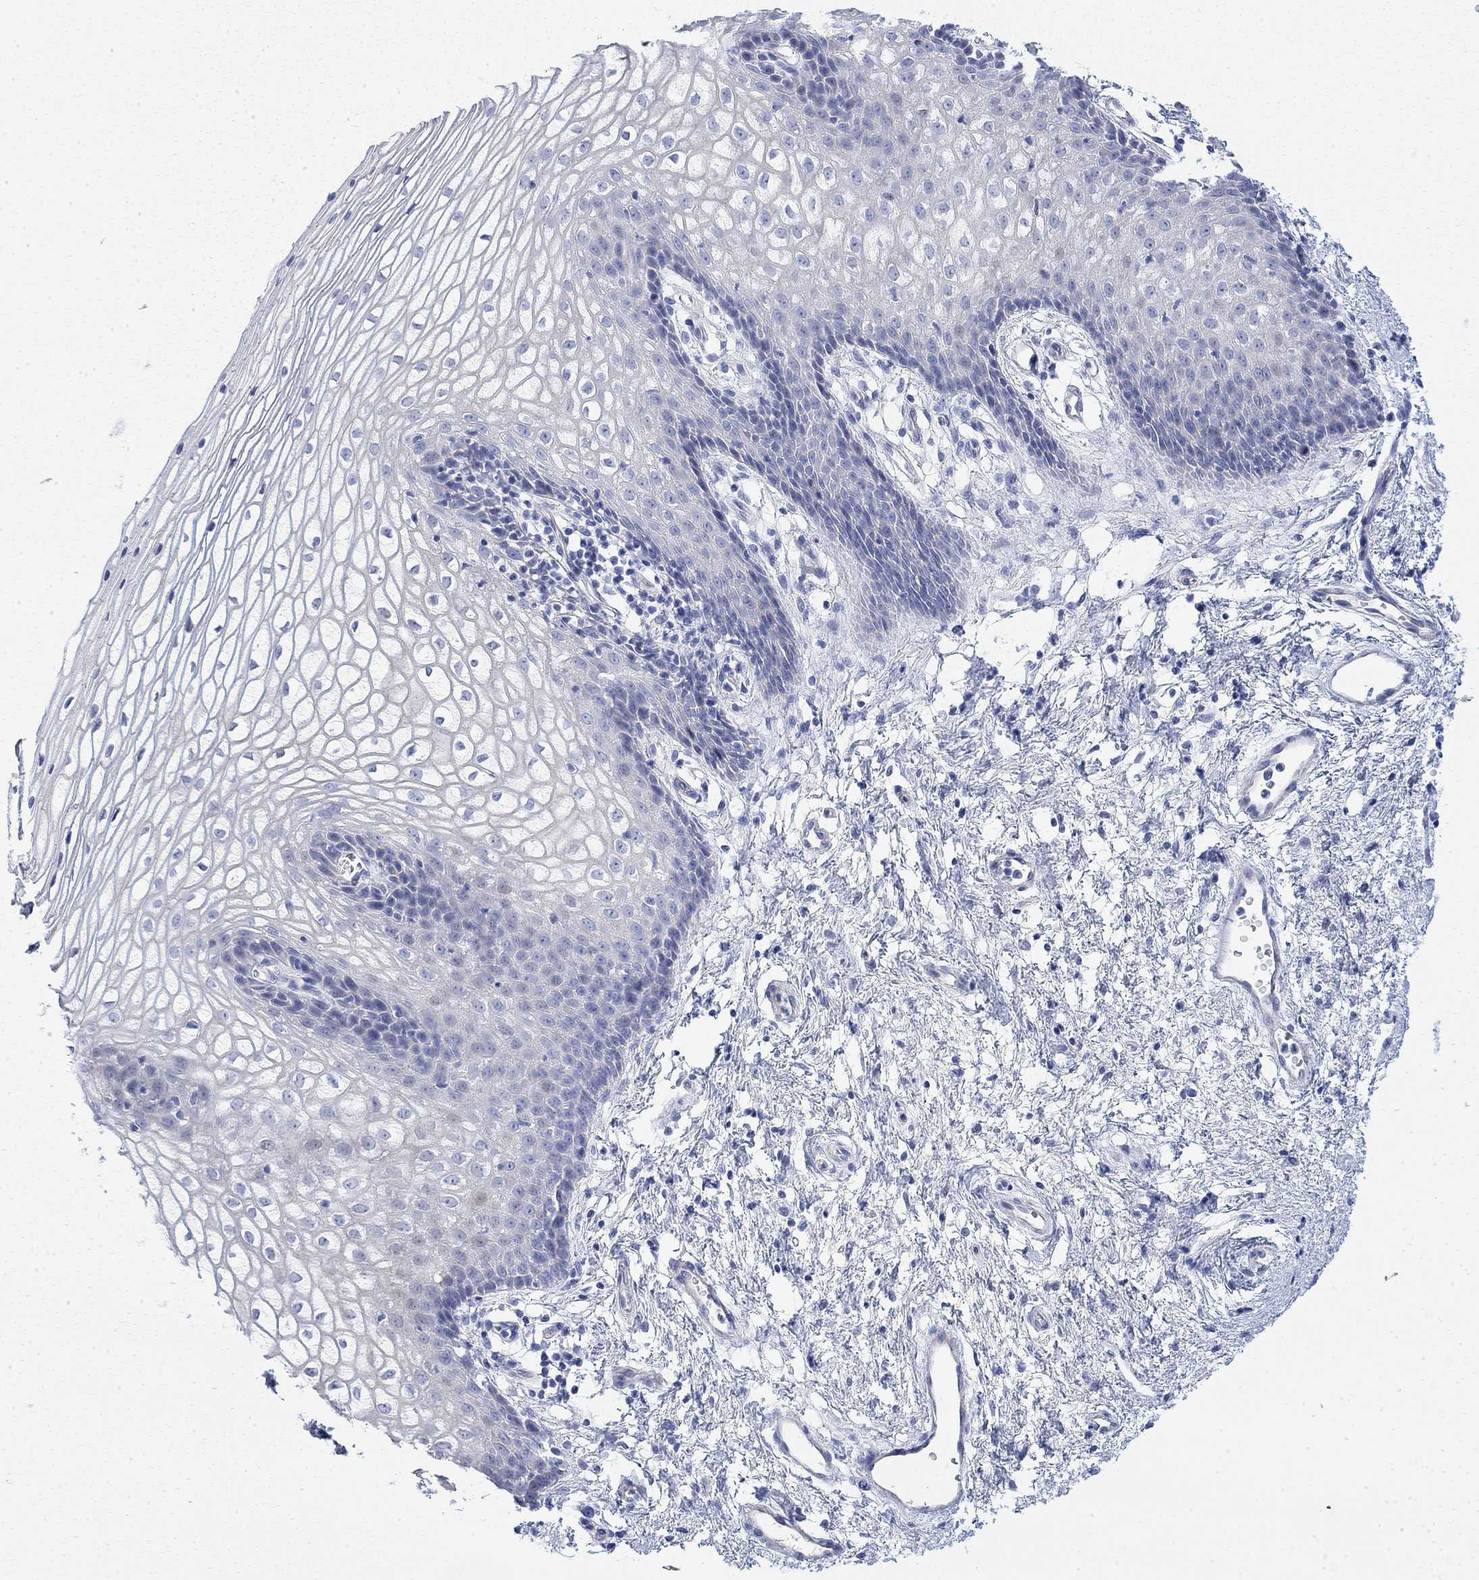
{"staining": {"intensity": "negative", "quantity": "none", "location": "none"}, "tissue": "vagina", "cell_type": "Squamous epithelial cells", "image_type": "normal", "snomed": [{"axis": "morphology", "description": "Normal tissue, NOS"}, {"axis": "topography", "description": "Vagina"}], "caption": "The image shows no staining of squamous epithelial cells in normal vagina.", "gene": "TLDC2", "patient": {"sex": "female", "age": 34}}